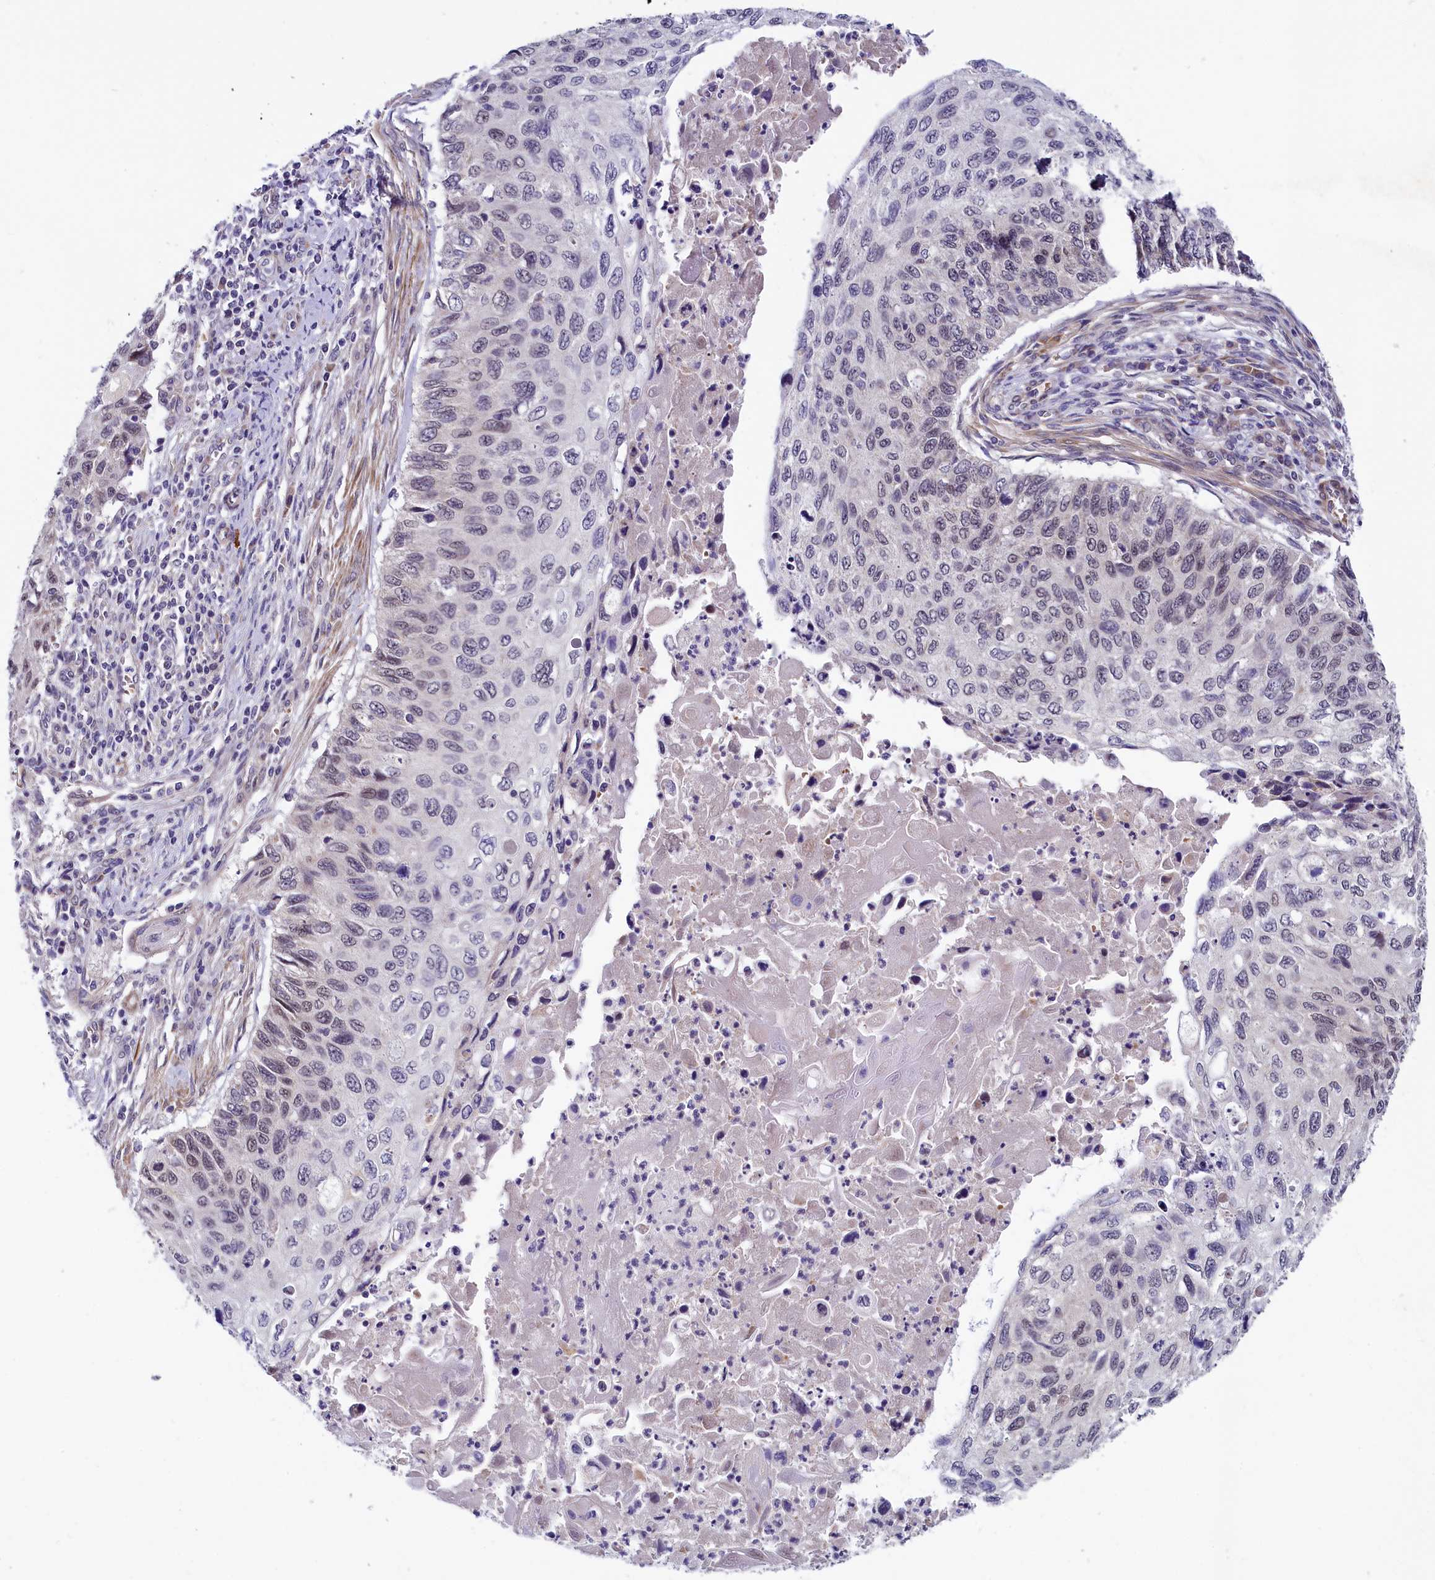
{"staining": {"intensity": "weak", "quantity": "<25%", "location": "nuclear"}, "tissue": "cervical cancer", "cell_type": "Tumor cells", "image_type": "cancer", "snomed": [{"axis": "morphology", "description": "Squamous cell carcinoma, NOS"}, {"axis": "topography", "description": "Cervix"}], "caption": "Immunohistochemical staining of human squamous cell carcinoma (cervical) reveals no significant positivity in tumor cells. (DAB (3,3'-diaminobenzidine) immunohistochemistry (IHC) with hematoxylin counter stain).", "gene": "SLC39A6", "patient": {"sex": "female", "age": 70}}